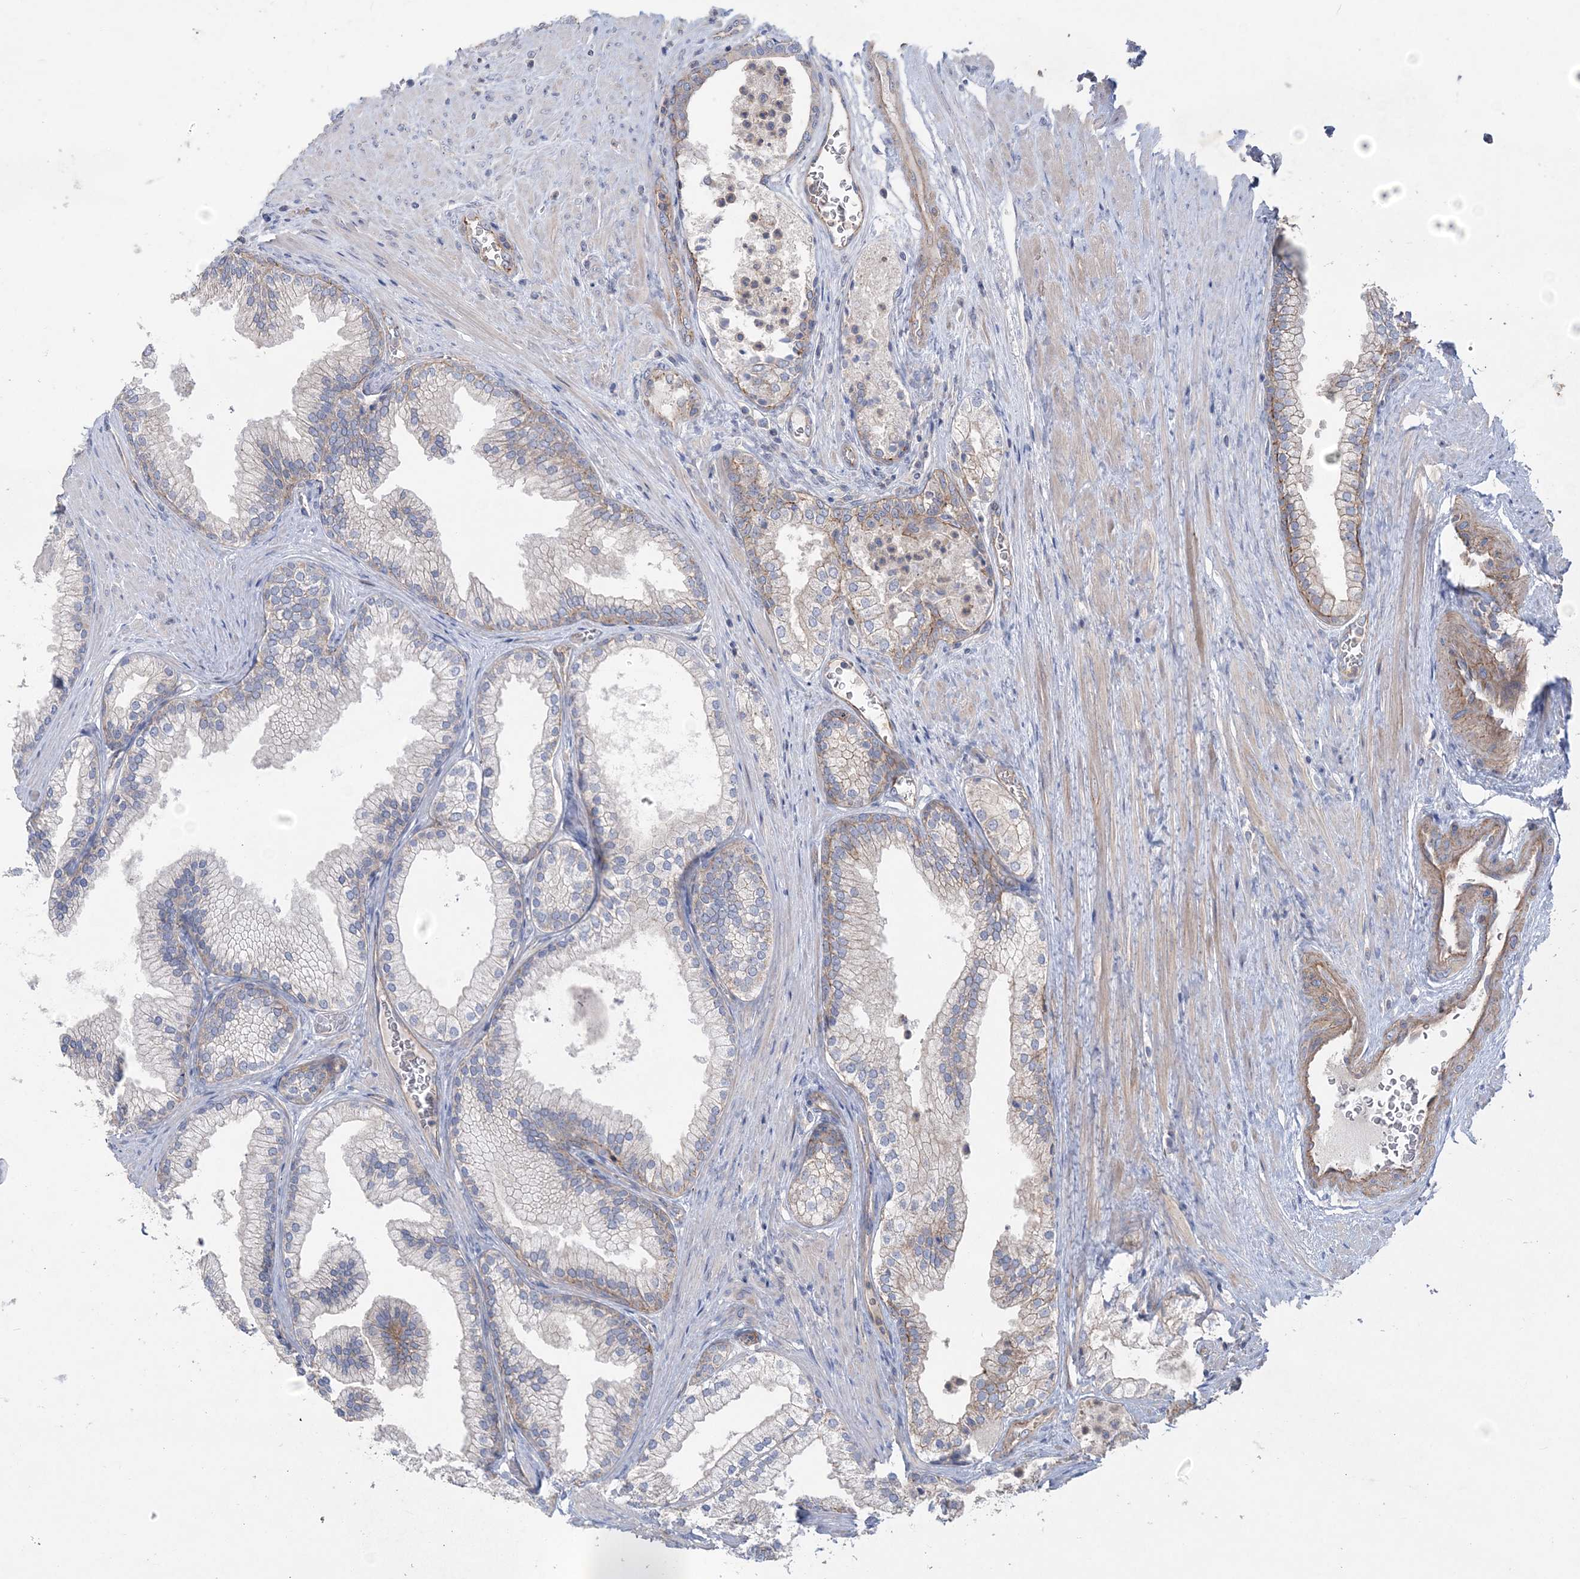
{"staining": {"intensity": "moderate", "quantity": "<25%", "location": "cytoplasmic/membranous"}, "tissue": "prostate", "cell_type": "Glandular cells", "image_type": "normal", "snomed": [{"axis": "morphology", "description": "Normal tissue, NOS"}, {"axis": "topography", "description": "Prostate"}], "caption": "IHC of benign prostate displays low levels of moderate cytoplasmic/membranous staining in about <25% of glandular cells. IHC stains the protein in brown and the nuclei are stained blue.", "gene": "PIGC", "patient": {"sex": "male", "age": 76}}